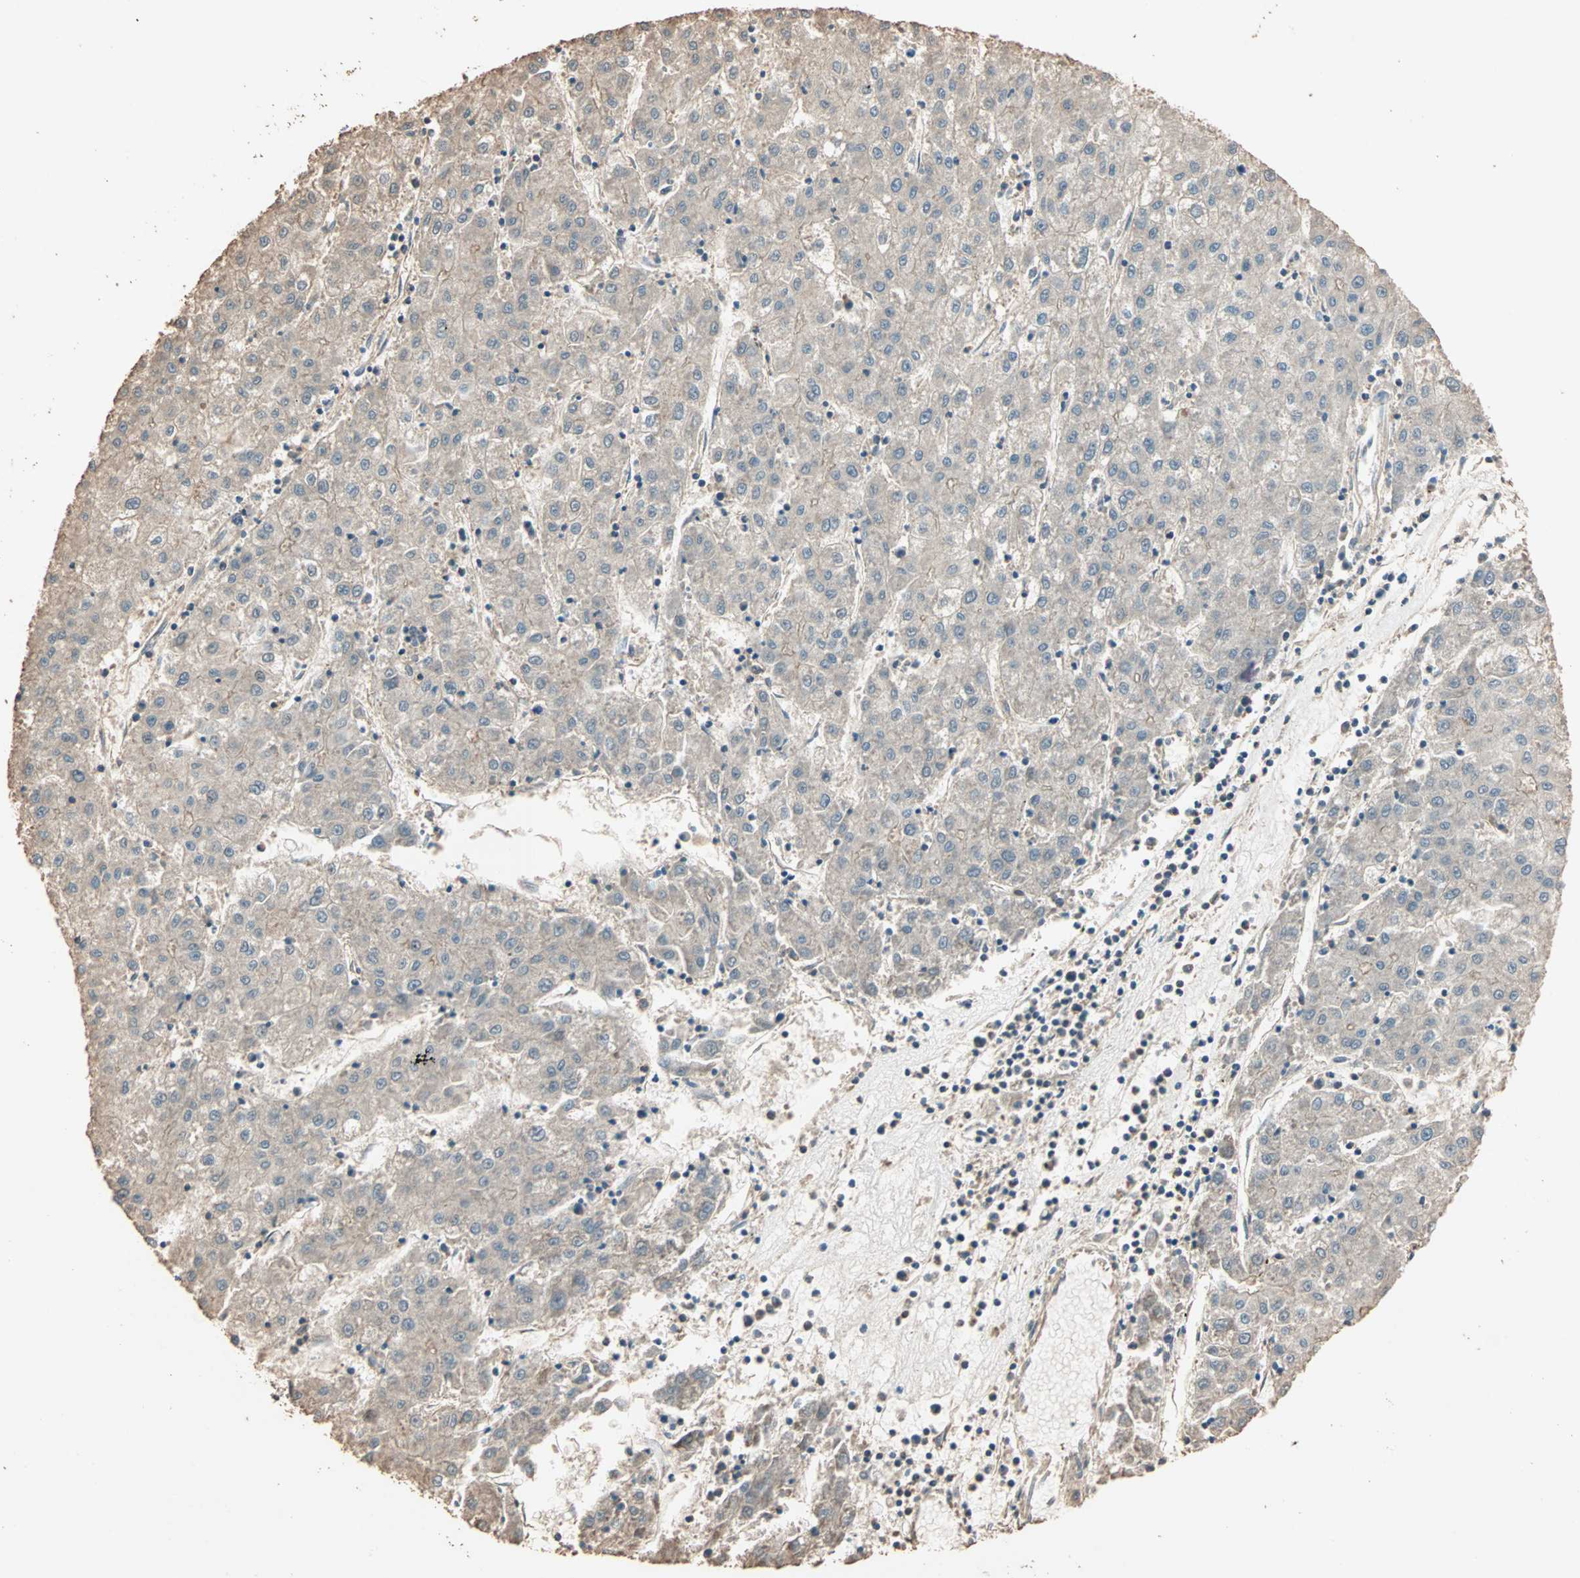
{"staining": {"intensity": "weak", "quantity": ">75%", "location": "cytoplasmic/membranous"}, "tissue": "liver cancer", "cell_type": "Tumor cells", "image_type": "cancer", "snomed": [{"axis": "morphology", "description": "Carcinoma, Hepatocellular, NOS"}, {"axis": "topography", "description": "Liver"}], "caption": "An image showing weak cytoplasmic/membranous expression in approximately >75% of tumor cells in liver cancer (hepatocellular carcinoma), as visualized by brown immunohistochemical staining.", "gene": "ZBTB33", "patient": {"sex": "male", "age": 72}}